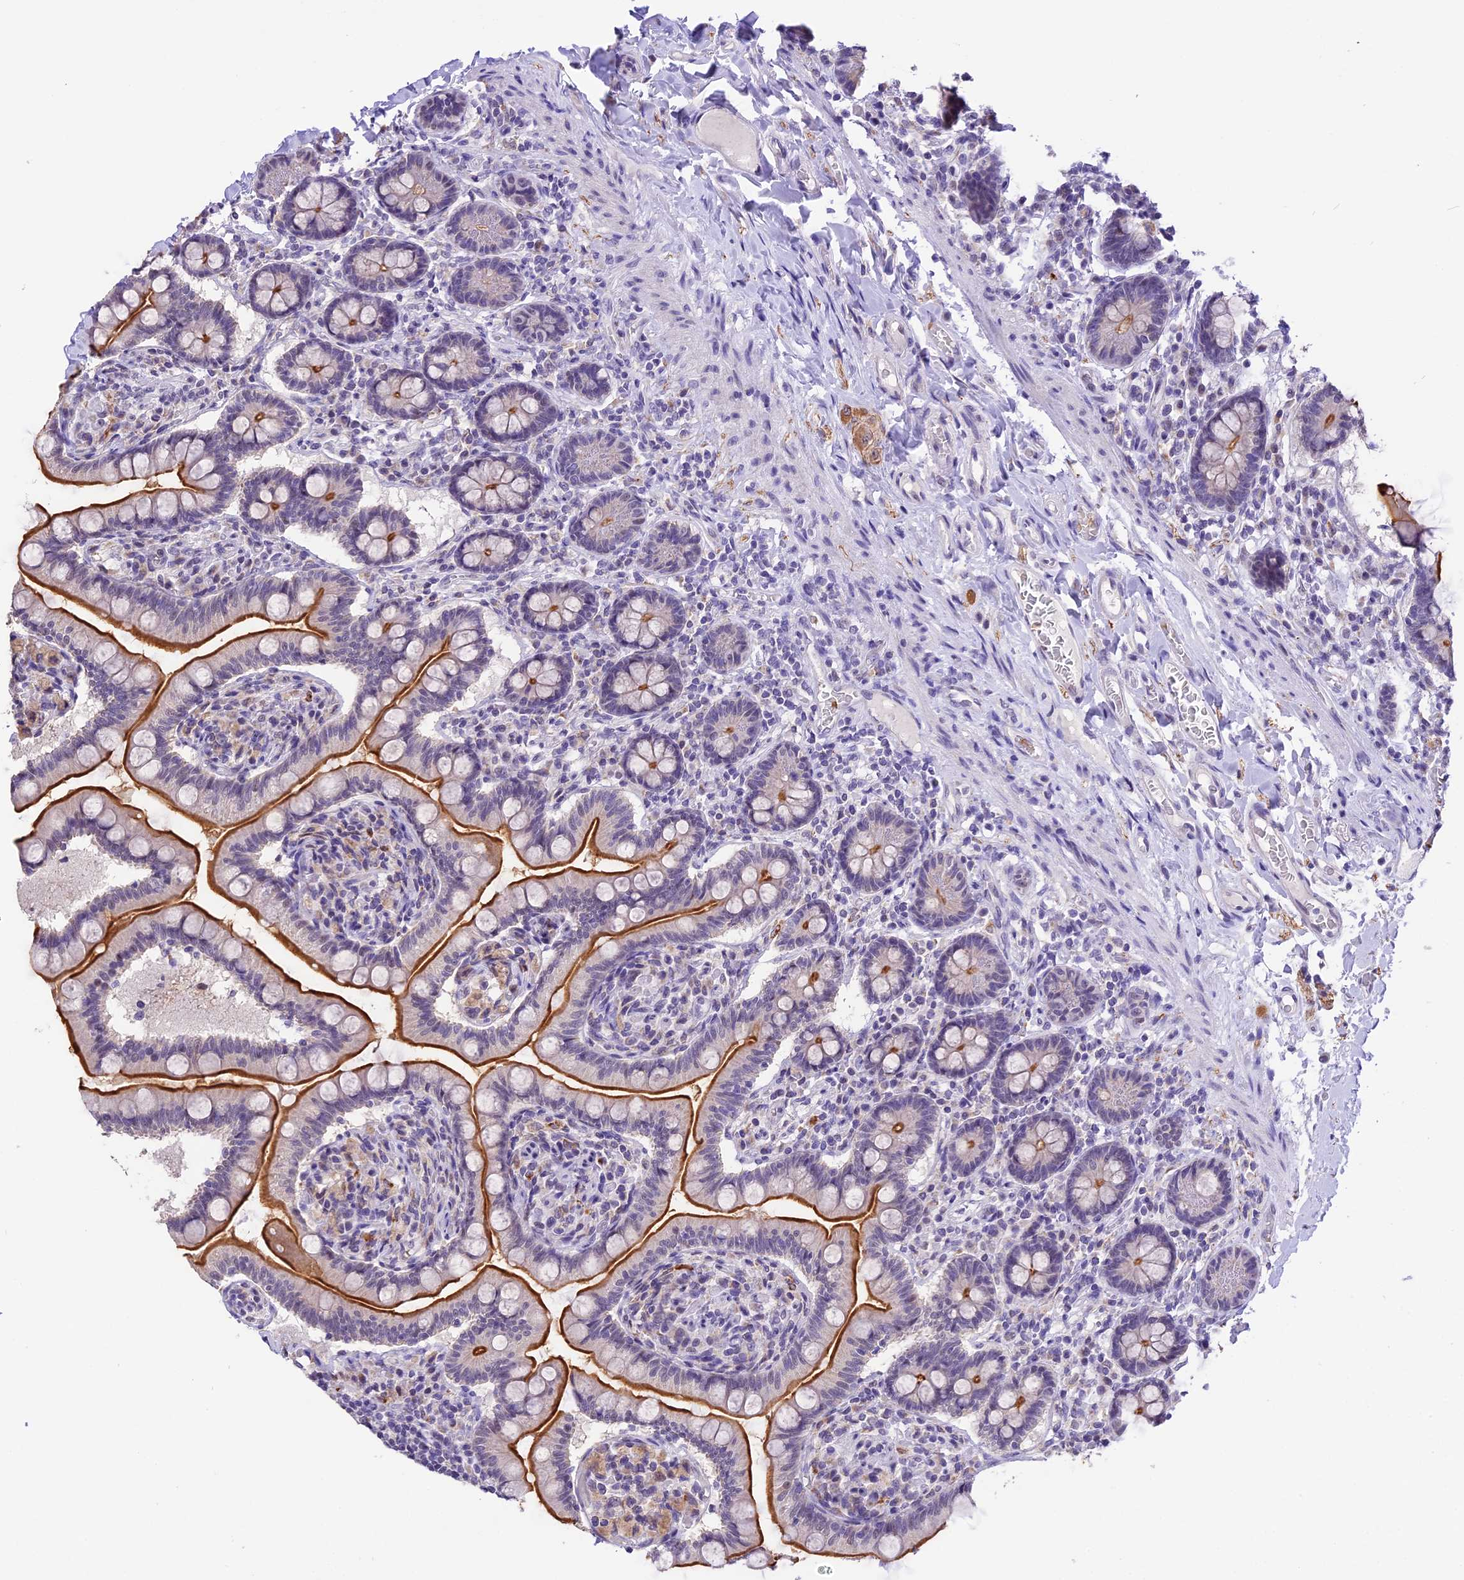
{"staining": {"intensity": "strong", "quantity": ">75%", "location": "cytoplasmic/membranous"}, "tissue": "small intestine", "cell_type": "Glandular cells", "image_type": "normal", "snomed": [{"axis": "morphology", "description": "Normal tissue, NOS"}, {"axis": "topography", "description": "Small intestine"}], "caption": "DAB immunohistochemical staining of normal small intestine reveals strong cytoplasmic/membranous protein positivity in approximately >75% of glandular cells.", "gene": "AHSP", "patient": {"sex": "female", "age": 64}}